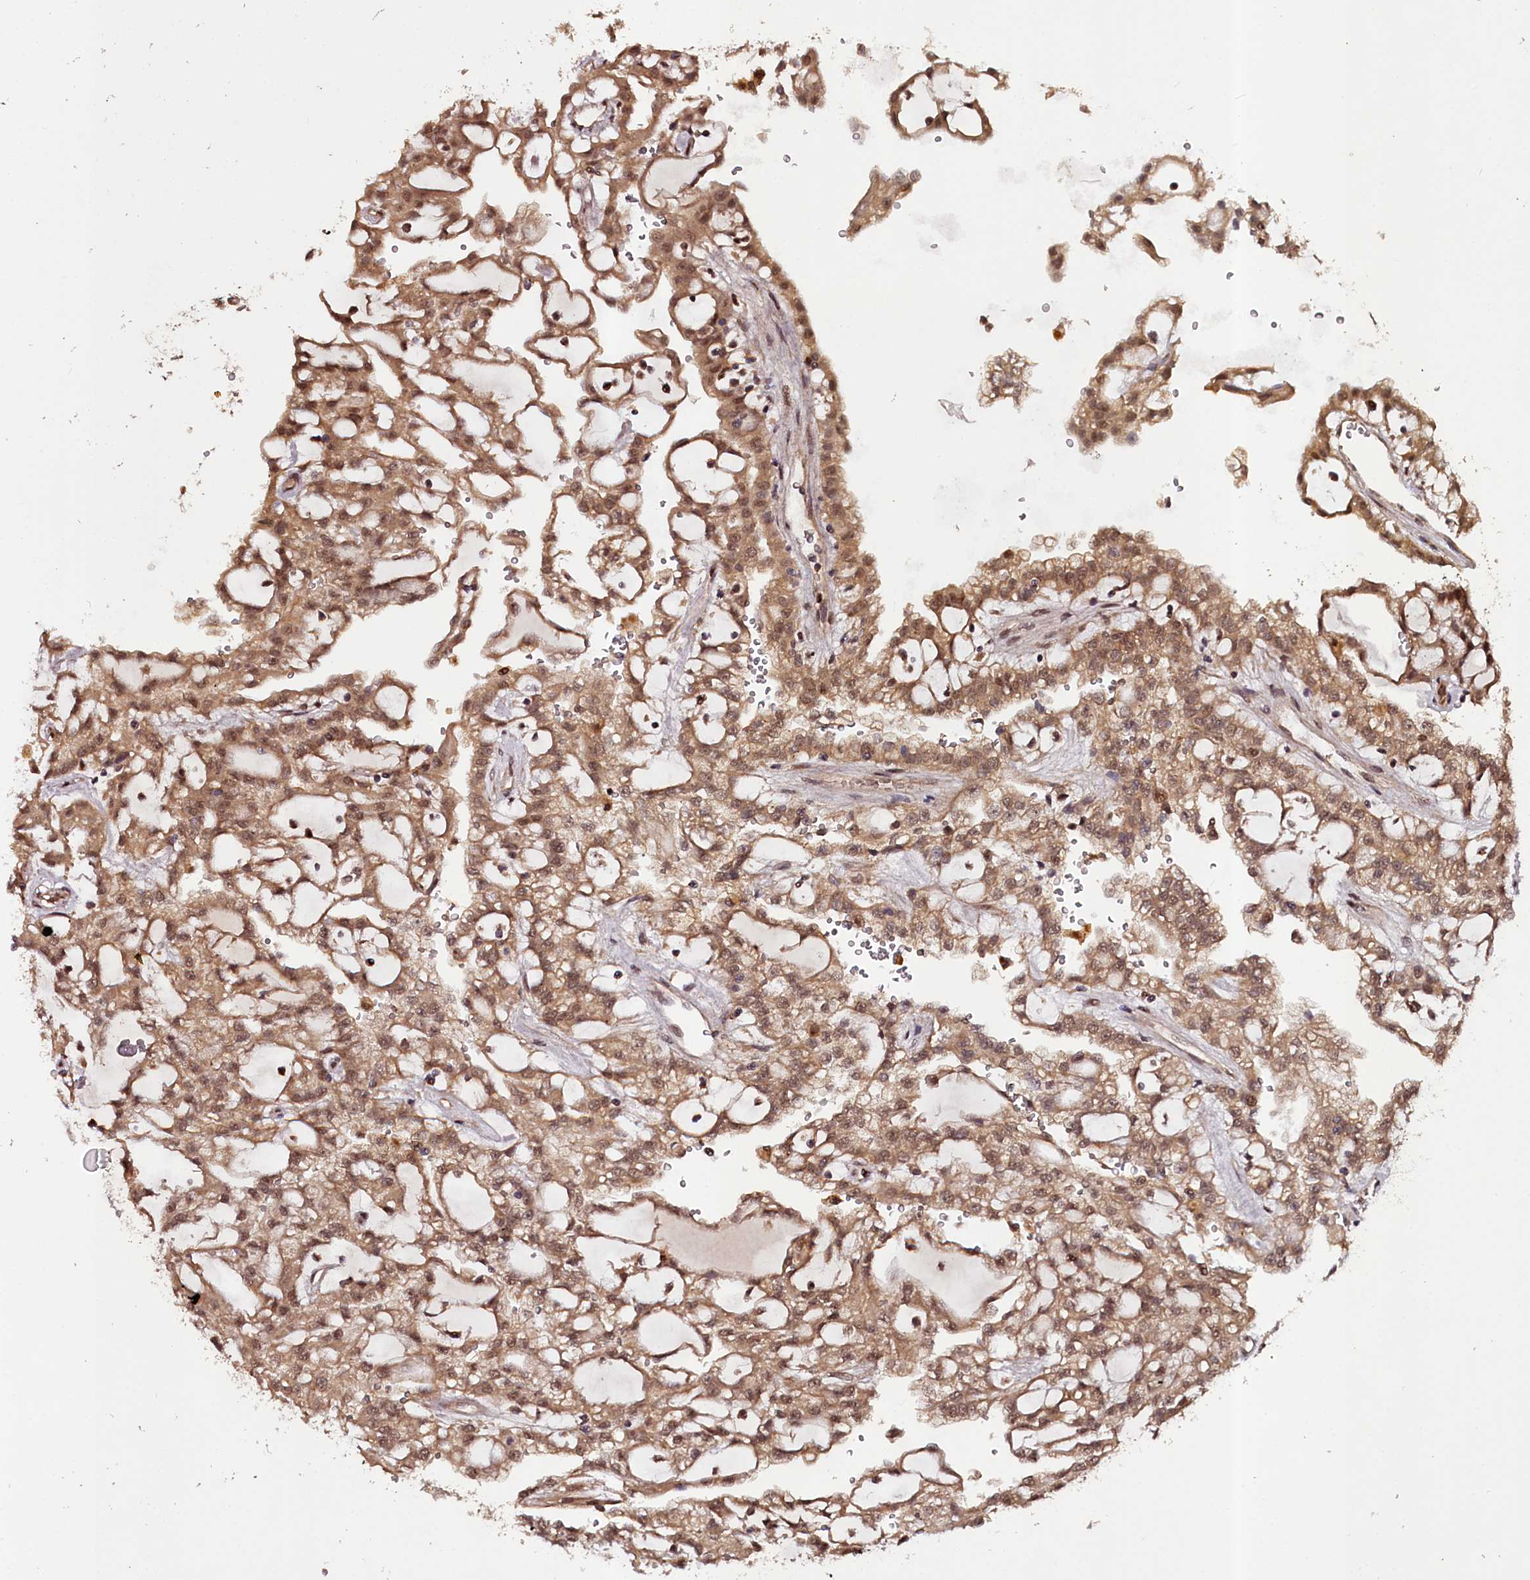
{"staining": {"intensity": "moderate", "quantity": ">75%", "location": "cytoplasmic/membranous,nuclear"}, "tissue": "renal cancer", "cell_type": "Tumor cells", "image_type": "cancer", "snomed": [{"axis": "morphology", "description": "Adenocarcinoma, NOS"}, {"axis": "topography", "description": "Kidney"}], "caption": "Tumor cells reveal moderate cytoplasmic/membranous and nuclear staining in approximately >75% of cells in renal adenocarcinoma.", "gene": "MAML3", "patient": {"sex": "male", "age": 63}}